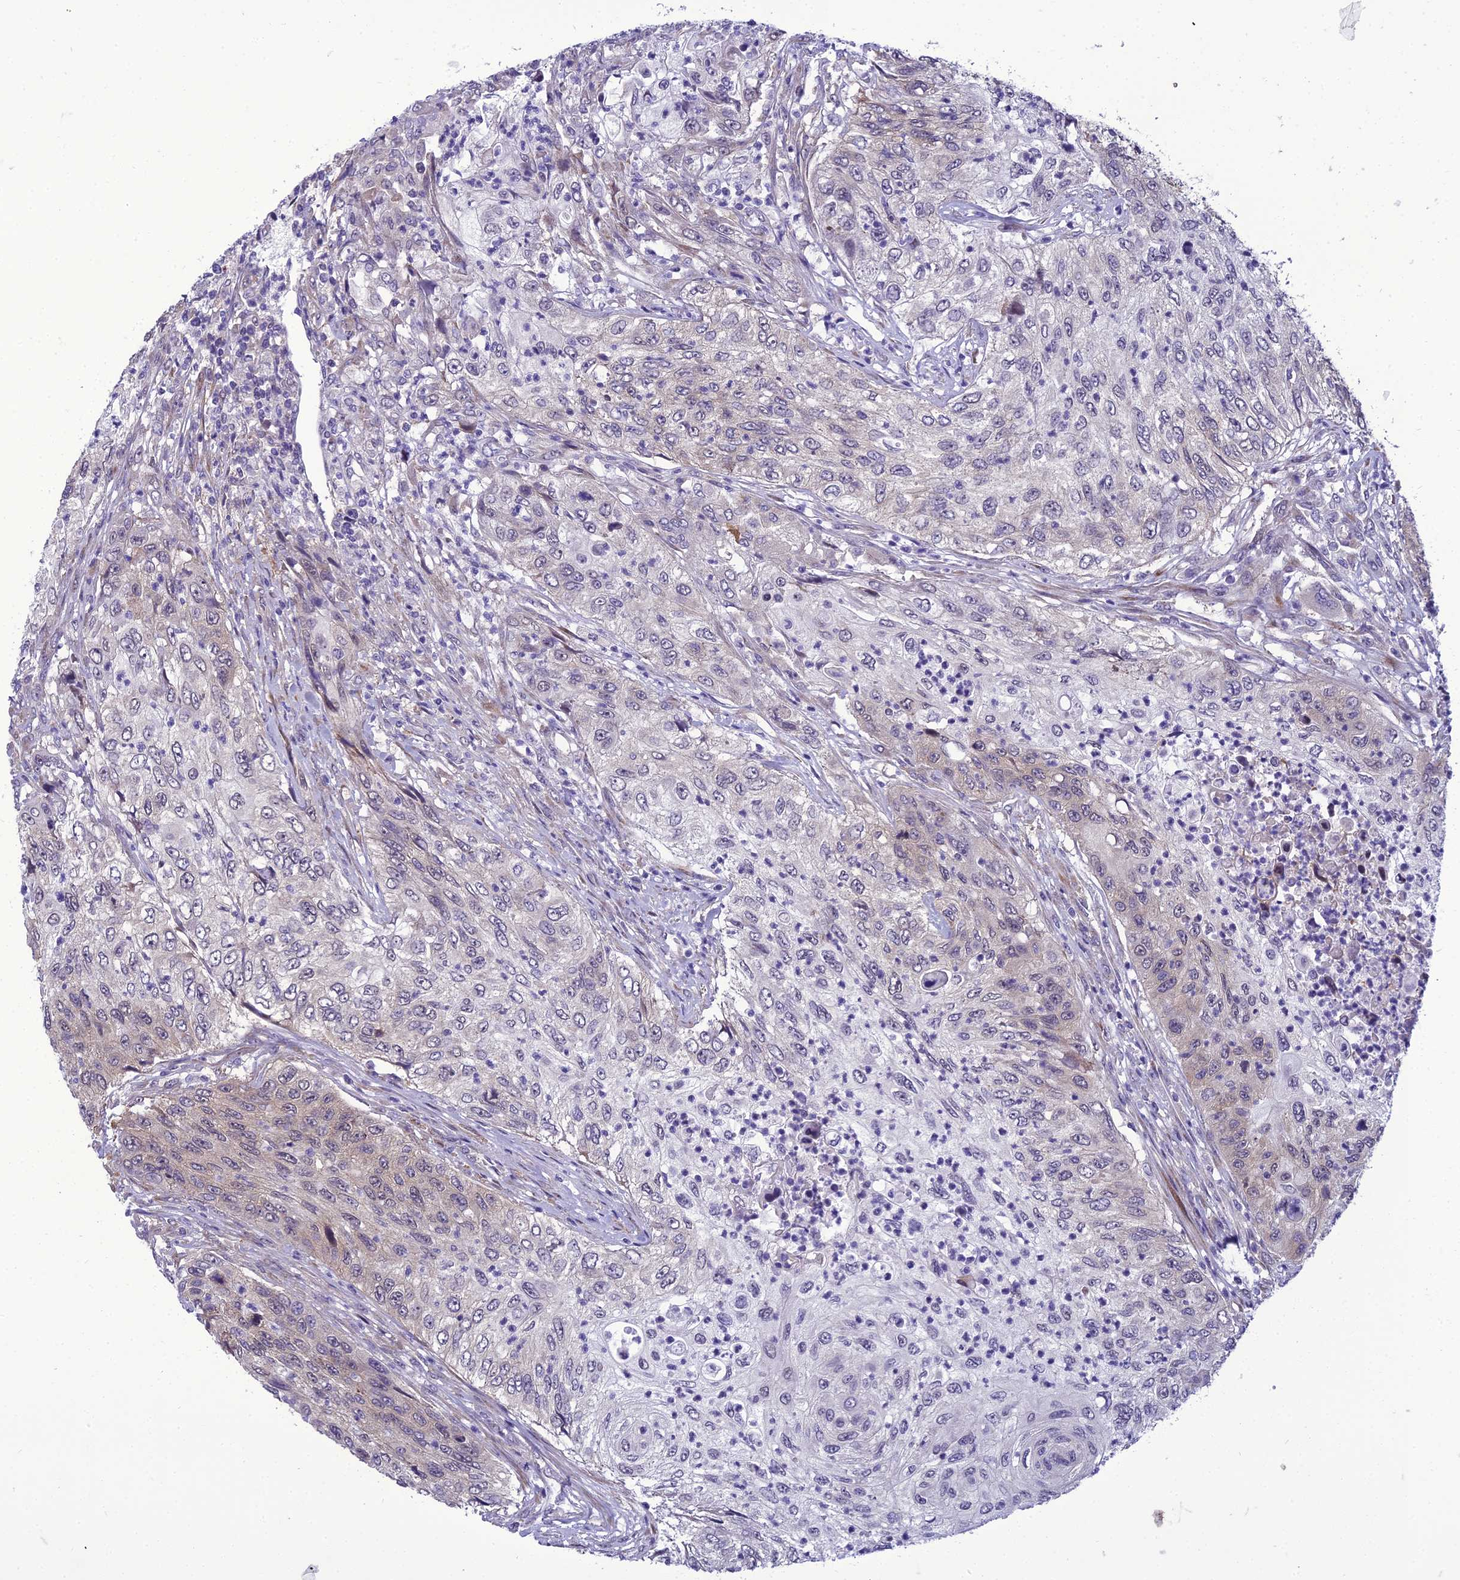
{"staining": {"intensity": "negative", "quantity": "none", "location": "none"}, "tissue": "urothelial cancer", "cell_type": "Tumor cells", "image_type": "cancer", "snomed": [{"axis": "morphology", "description": "Urothelial carcinoma, High grade"}, {"axis": "topography", "description": "Urinary bladder"}], "caption": "Tumor cells are negative for protein expression in human high-grade urothelial carcinoma.", "gene": "GAB4", "patient": {"sex": "female", "age": 60}}